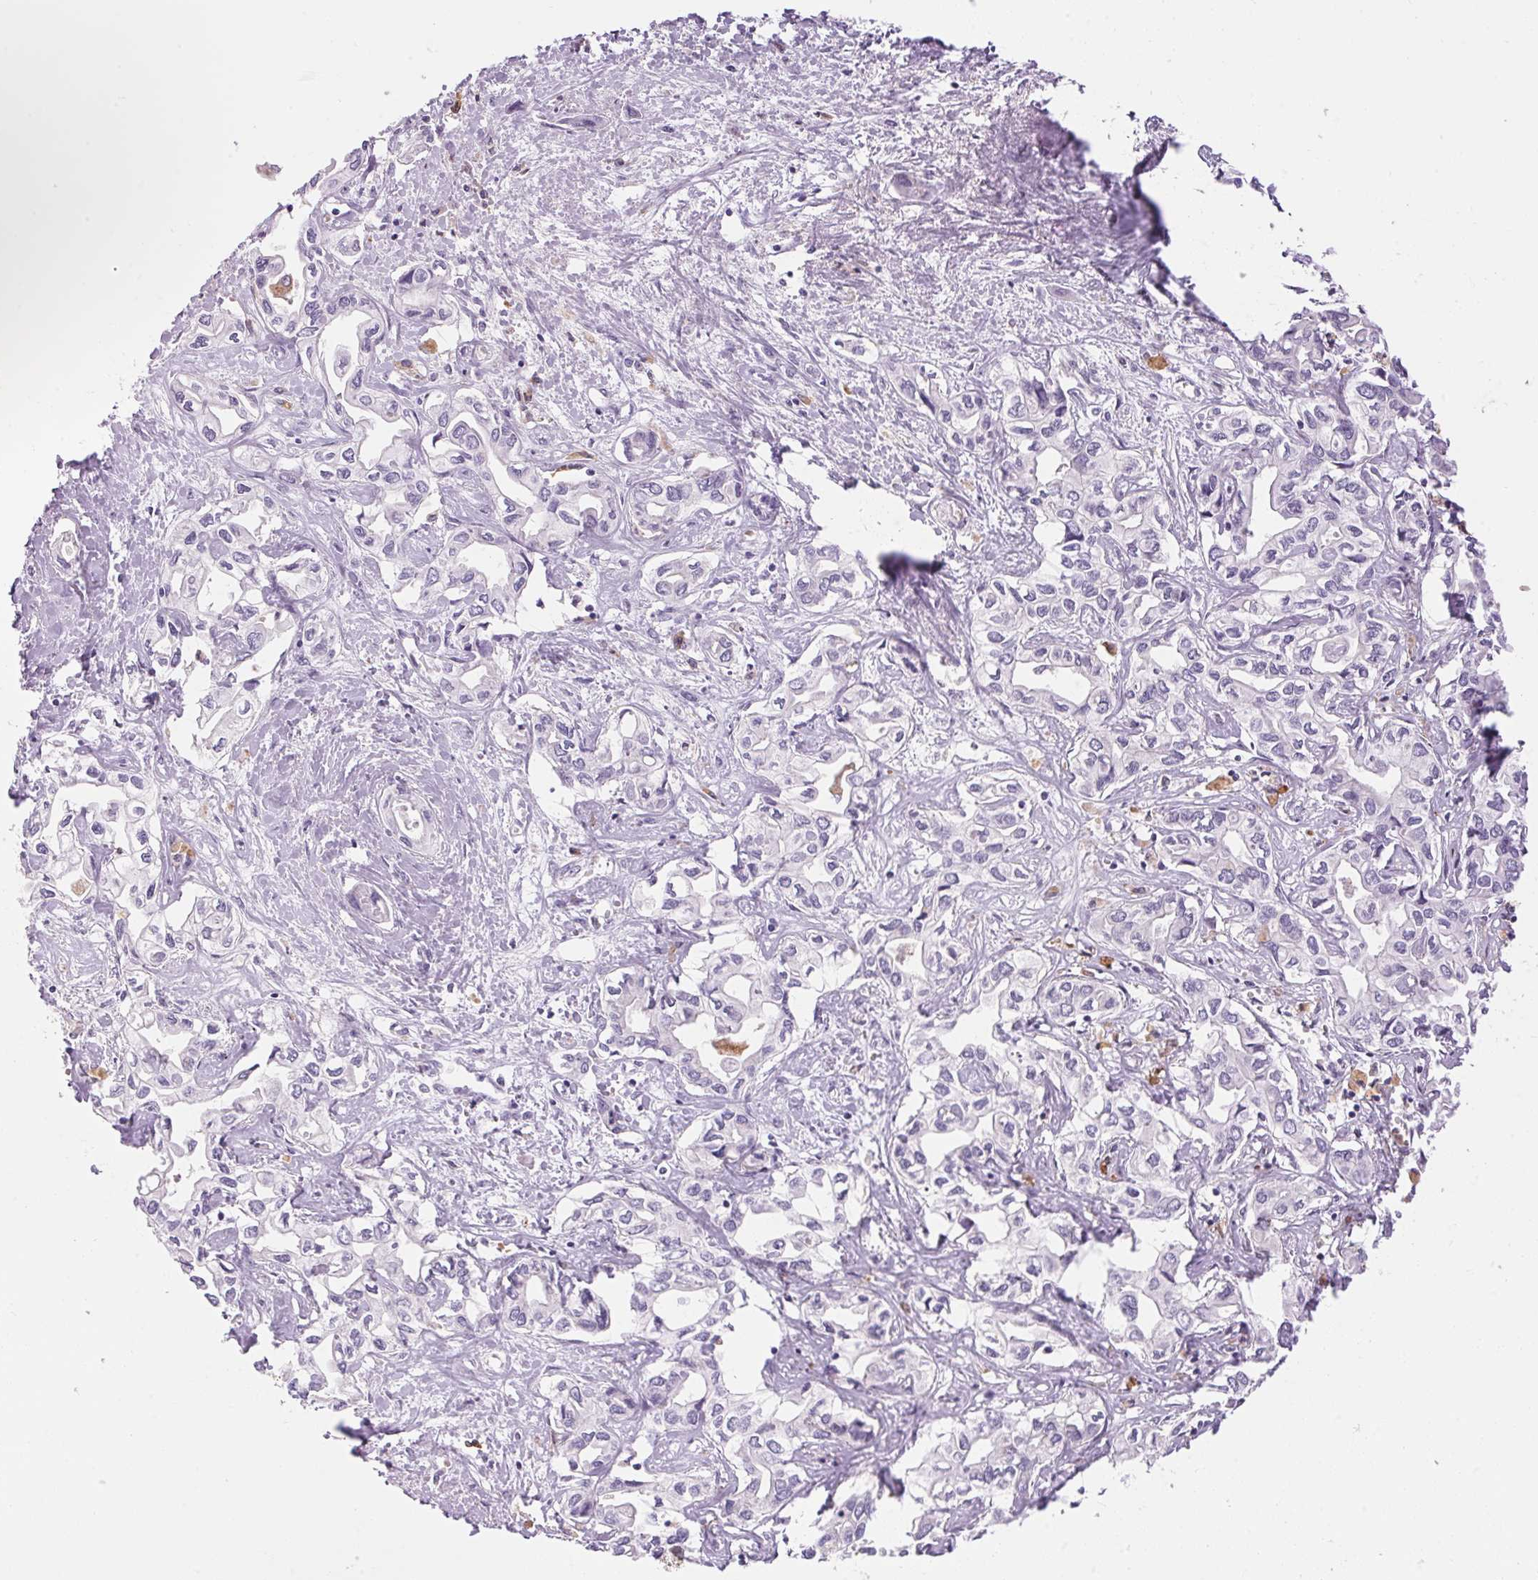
{"staining": {"intensity": "negative", "quantity": "none", "location": "none"}, "tissue": "liver cancer", "cell_type": "Tumor cells", "image_type": "cancer", "snomed": [{"axis": "morphology", "description": "Cholangiocarcinoma"}, {"axis": "topography", "description": "Liver"}], "caption": "Immunohistochemistry micrograph of neoplastic tissue: human liver cholangiocarcinoma stained with DAB (3,3'-diaminobenzidine) demonstrates no significant protein expression in tumor cells.", "gene": "PNLIPRP3", "patient": {"sex": "female", "age": 64}}